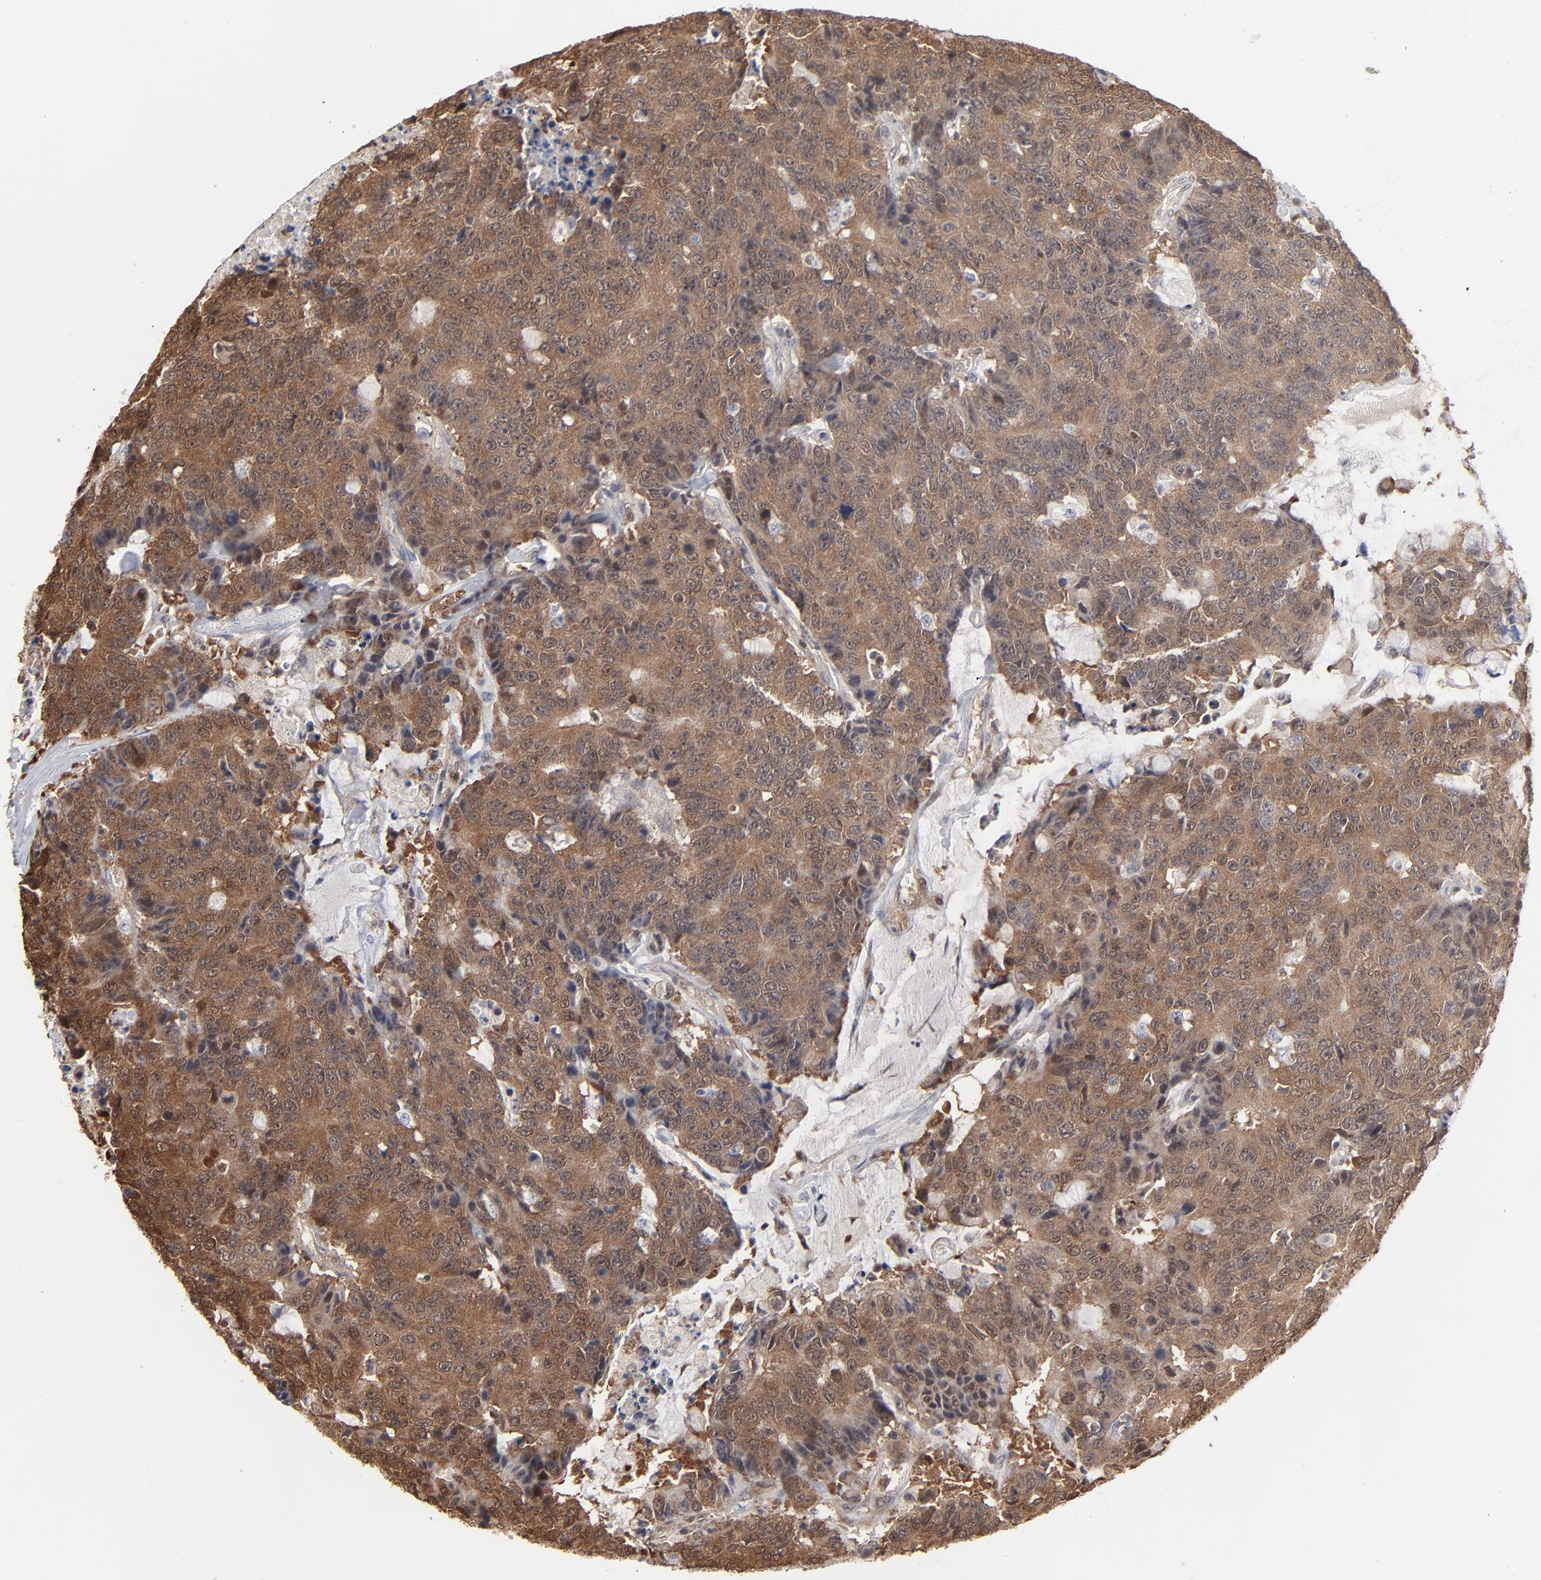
{"staining": {"intensity": "strong", "quantity": ">75%", "location": "cytoplasmic/membranous"}, "tissue": "colorectal cancer", "cell_type": "Tumor cells", "image_type": "cancer", "snomed": [{"axis": "morphology", "description": "Adenocarcinoma, NOS"}, {"axis": "topography", "description": "Colon"}], "caption": "Colorectal cancer (adenocarcinoma) was stained to show a protein in brown. There is high levels of strong cytoplasmic/membranous positivity in approximately >75% of tumor cells.", "gene": "MAP2K1", "patient": {"sex": "female", "age": 86}}